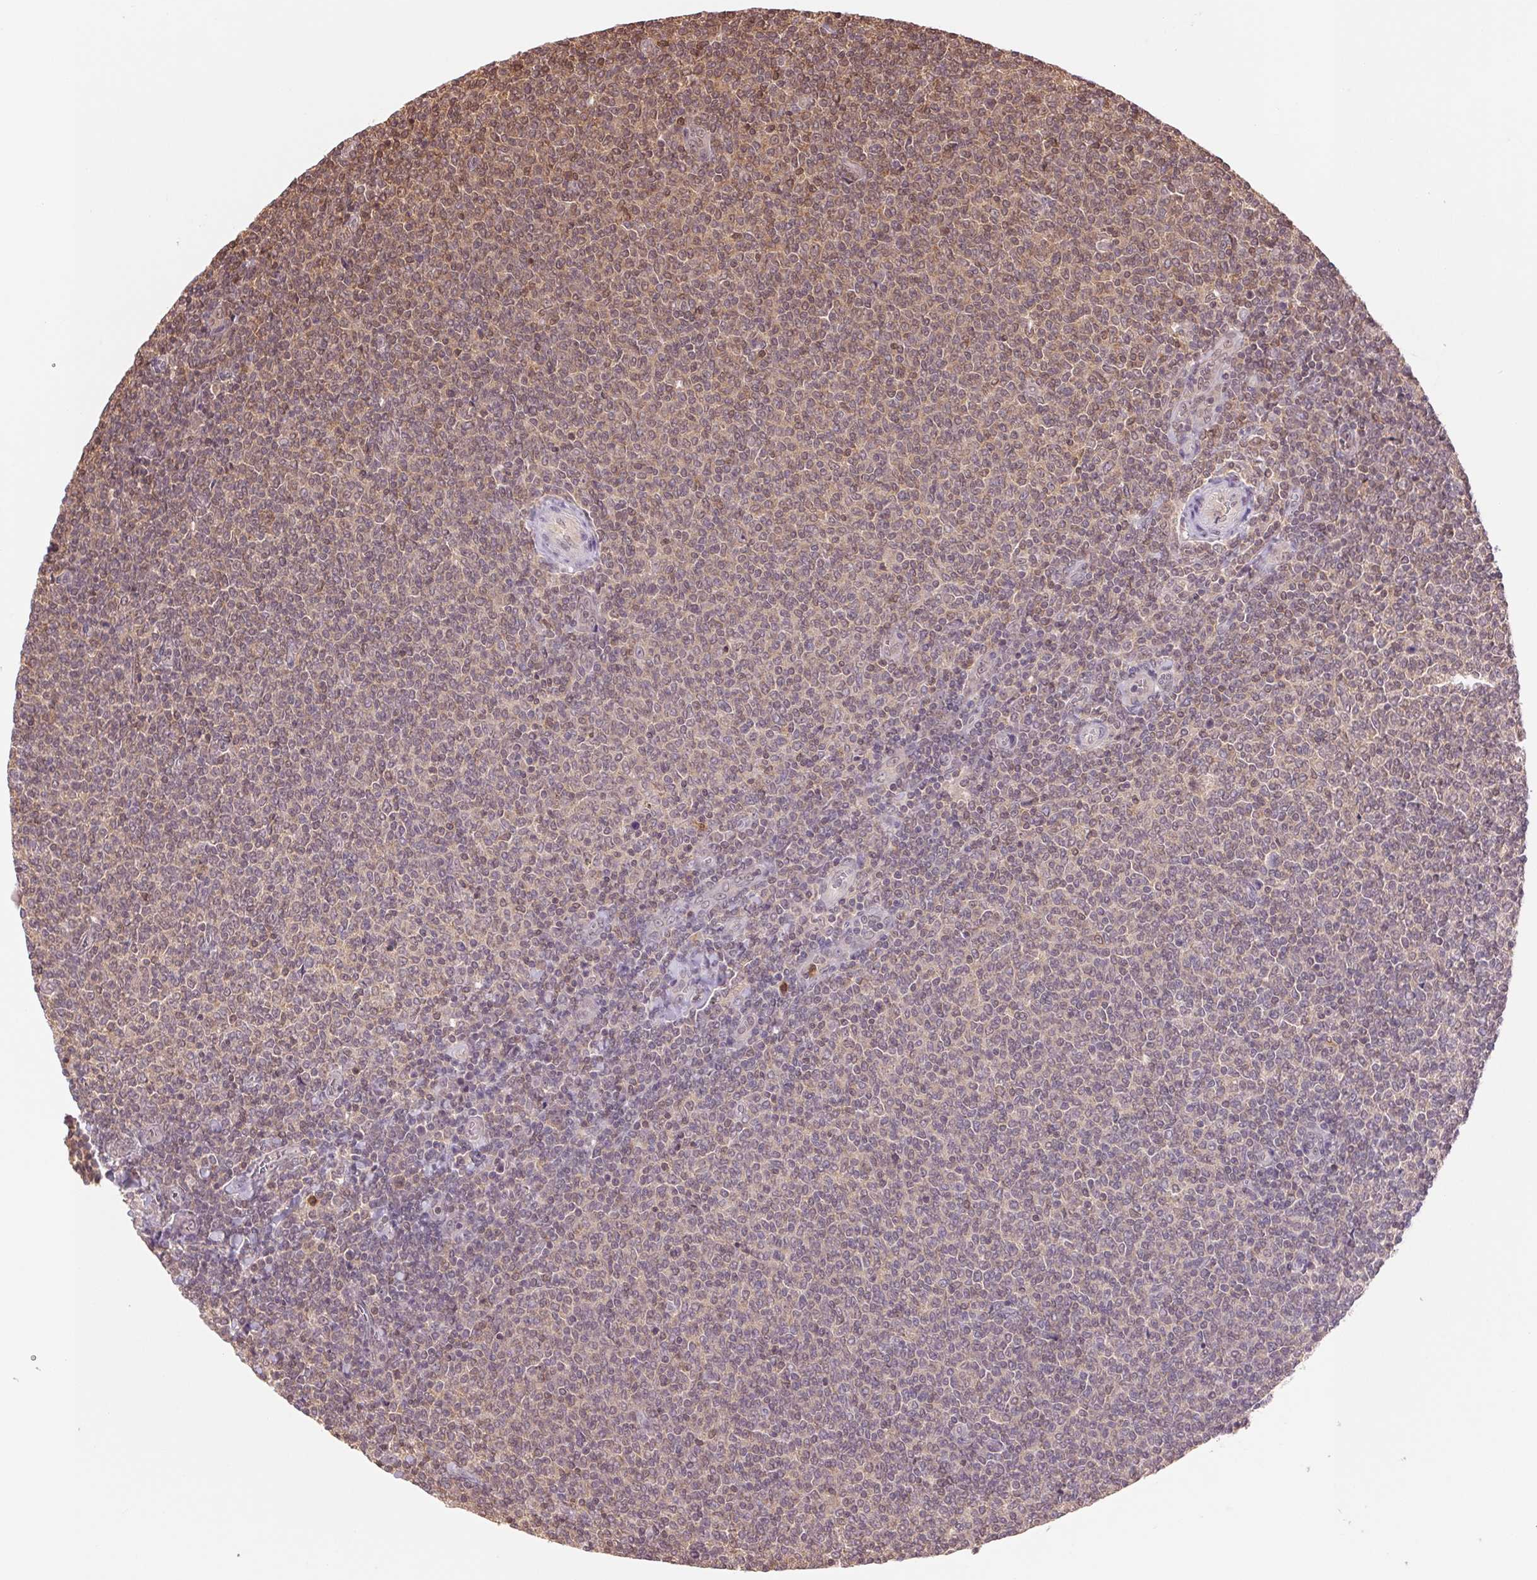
{"staining": {"intensity": "weak", "quantity": "25%-75%", "location": "nuclear"}, "tissue": "lymphoma", "cell_type": "Tumor cells", "image_type": "cancer", "snomed": [{"axis": "morphology", "description": "Malignant lymphoma, non-Hodgkin's type, Low grade"}, {"axis": "topography", "description": "Lymph node"}], "caption": "Human malignant lymphoma, non-Hodgkin's type (low-grade) stained with a brown dye demonstrates weak nuclear positive staining in about 25%-75% of tumor cells.", "gene": "CDC123", "patient": {"sex": "male", "age": 52}}